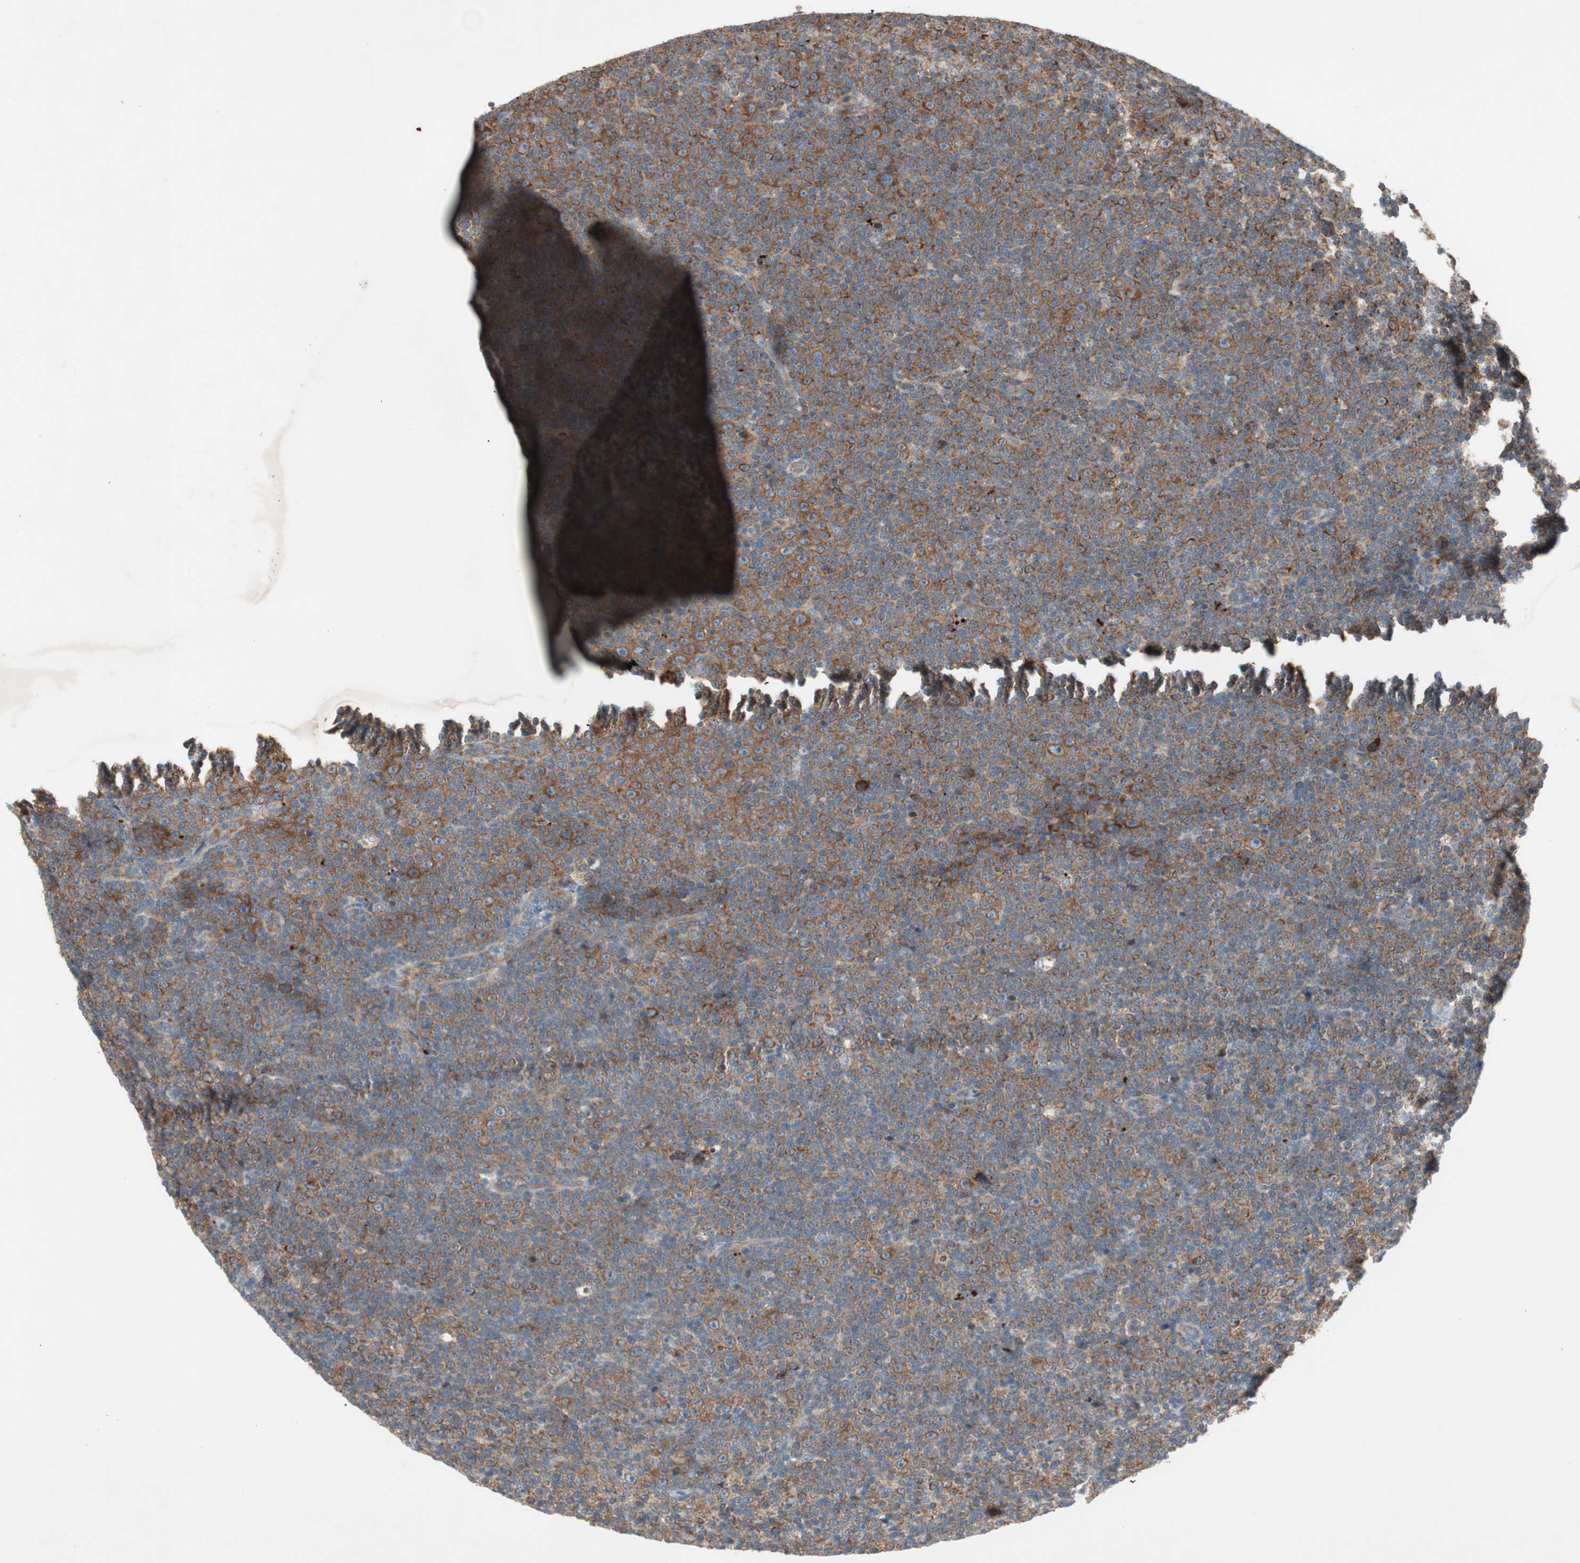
{"staining": {"intensity": "moderate", "quantity": ">75%", "location": "cytoplasmic/membranous"}, "tissue": "lymphoma", "cell_type": "Tumor cells", "image_type": "cancer", "snomed": [{"axis": "morphology", "description": "Malignant lymphoma, non-Hodgkin's type, Low grade"}, {"axis": "topography", "description": "Lymph node"}], "caption": "Approximately >75% of tumor cells in low-grade malignant lymphoma, non-Hodgkin's type demonstrate moderate cytoplasmic/membranous protein positivity as visualized by brown immunohistochemical staining.", "gene": "RPL23", "patient": {"sex": "female", "age": 67}}